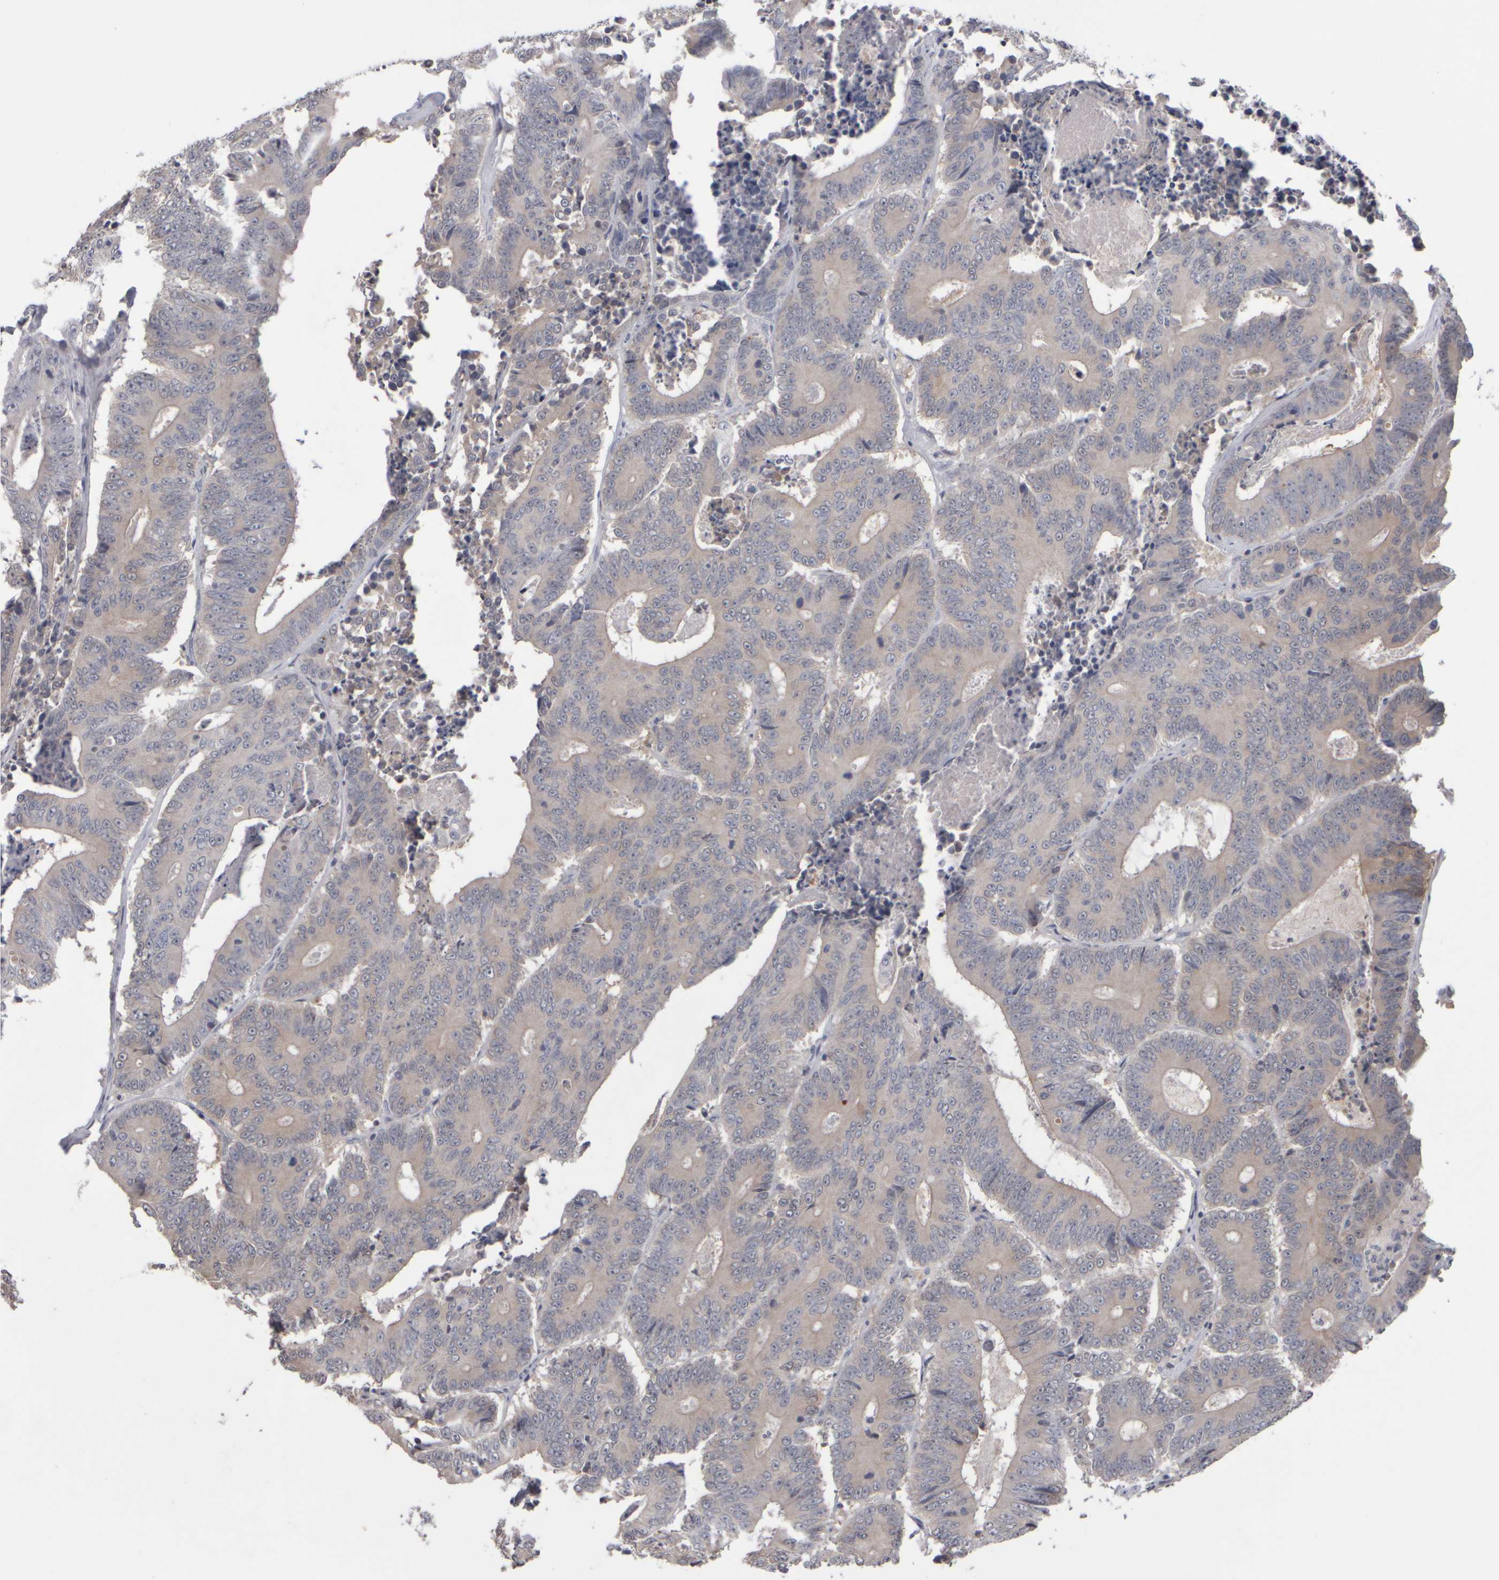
{"staining": {"intensity": "negative", "quantity": "none", "location": "none"}, "tissue": "colorectal cancer", "cell_type": "Tumor cells", "image_type": "cancer", "snomed": [{"axis": "morphology", "description": "Adenocarcinoma, NOS"}, {"axis": "topography", "description": "Colon"}], "caption": "DAB immunohistochemical staining of adenocarcinoma (colorectal) displays no significant expression in tumor cells. Nuclei are stained in blue.", "gene": "EPHX2", "patient": {"sex": "male", "age": 83}}